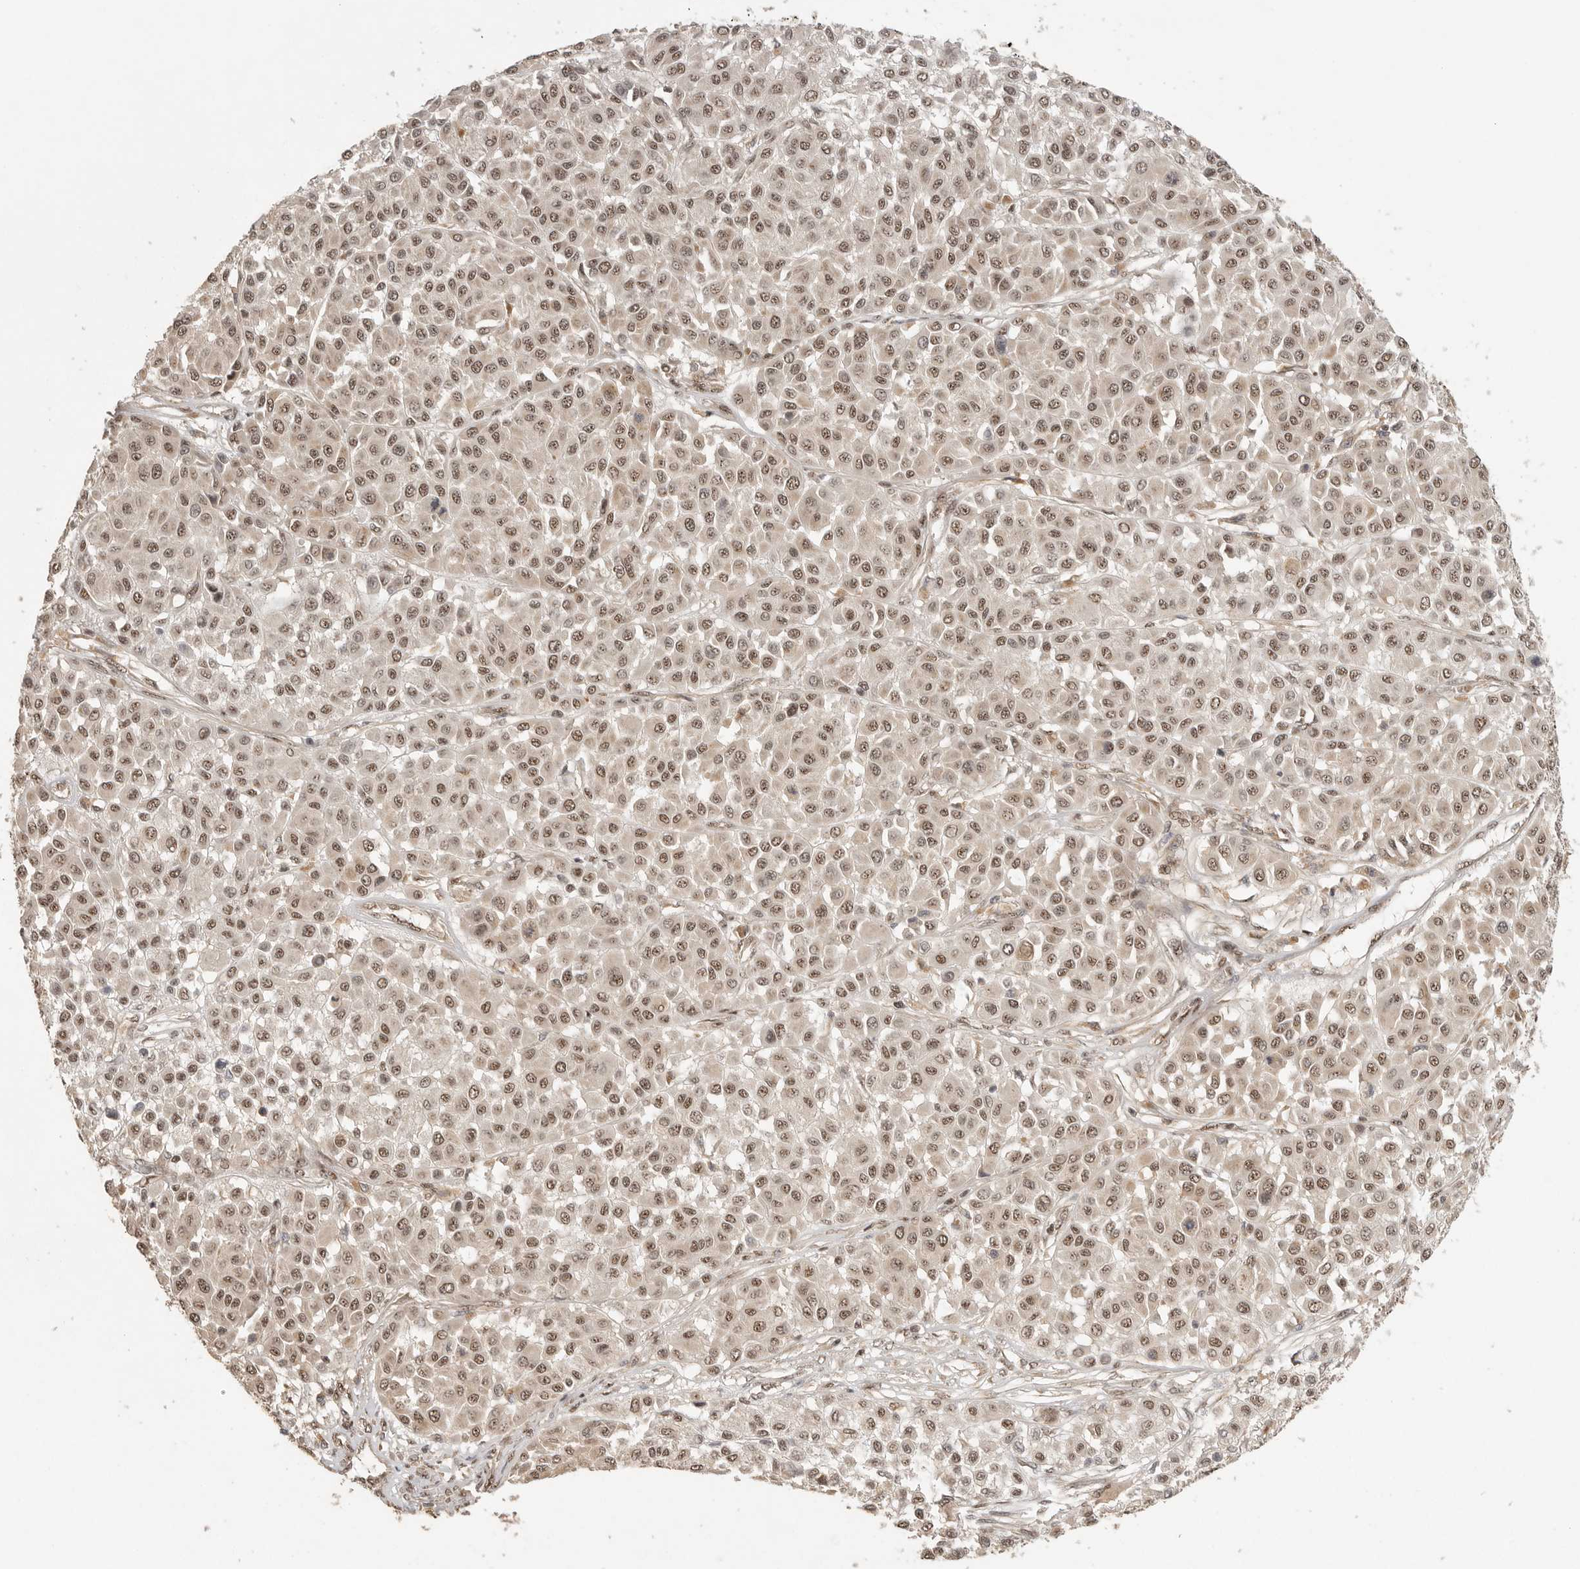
{"staining": {"intensity": "moderate", "quantity": ">75%", "location": "nuclear"}, "tissue": "melanoma", "cell_type": "Tumor cells", "image_type": "cancer", "snomed": [{"axis": "morphology", "description": "Malignant melanoma, Metastatic site"}, {"axis": "topography", "description": "Soft tissue"}], "caption": "Tumor cells exhibit medium levels of moderate nuclear staining in about >75% of cells in human malignant melanoma (metastatic site).", "gene": "POMP", "patient": {"sex": "male", "age": 41}}